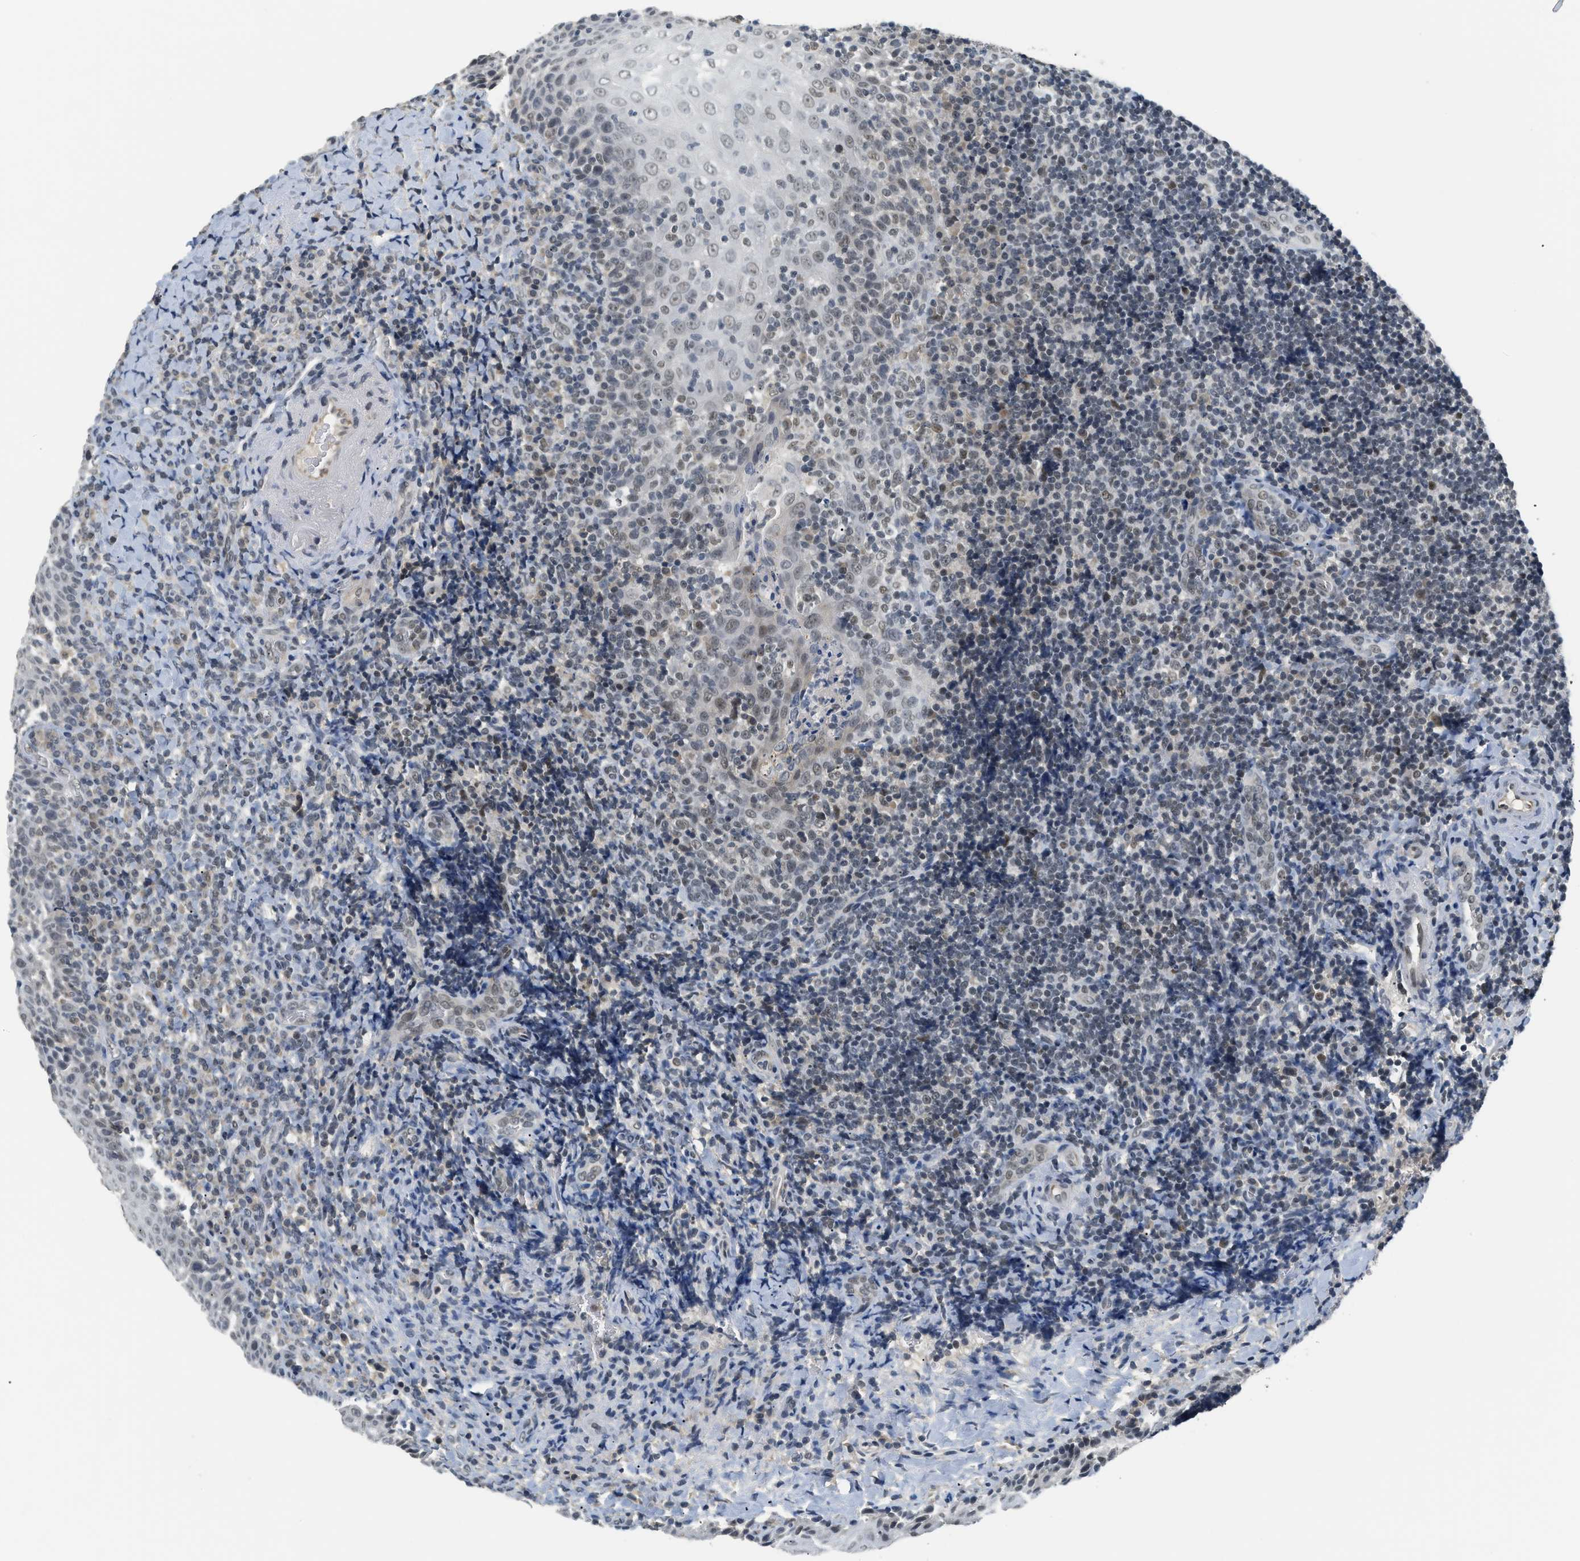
{"staining": {"intensity": "weak", "quantity": "<25%", "location": "nuclear"}, "tissue": "tonsil", "cell_type": "Germinal center cells", "image_type": "normal", "snomed": [{"axis": "morphology", "description": "Normal tissue, NOS"}, {"axis": "topography", "description": "Tonsil"}], "caption": "Germinal center cells show no significant expression in normal tonsil. (DAB (3,3'-diaminobenzidine) IHC, high magnification).", "gene": "MZF1", "patient": {"sex": "male", "age": 37}}